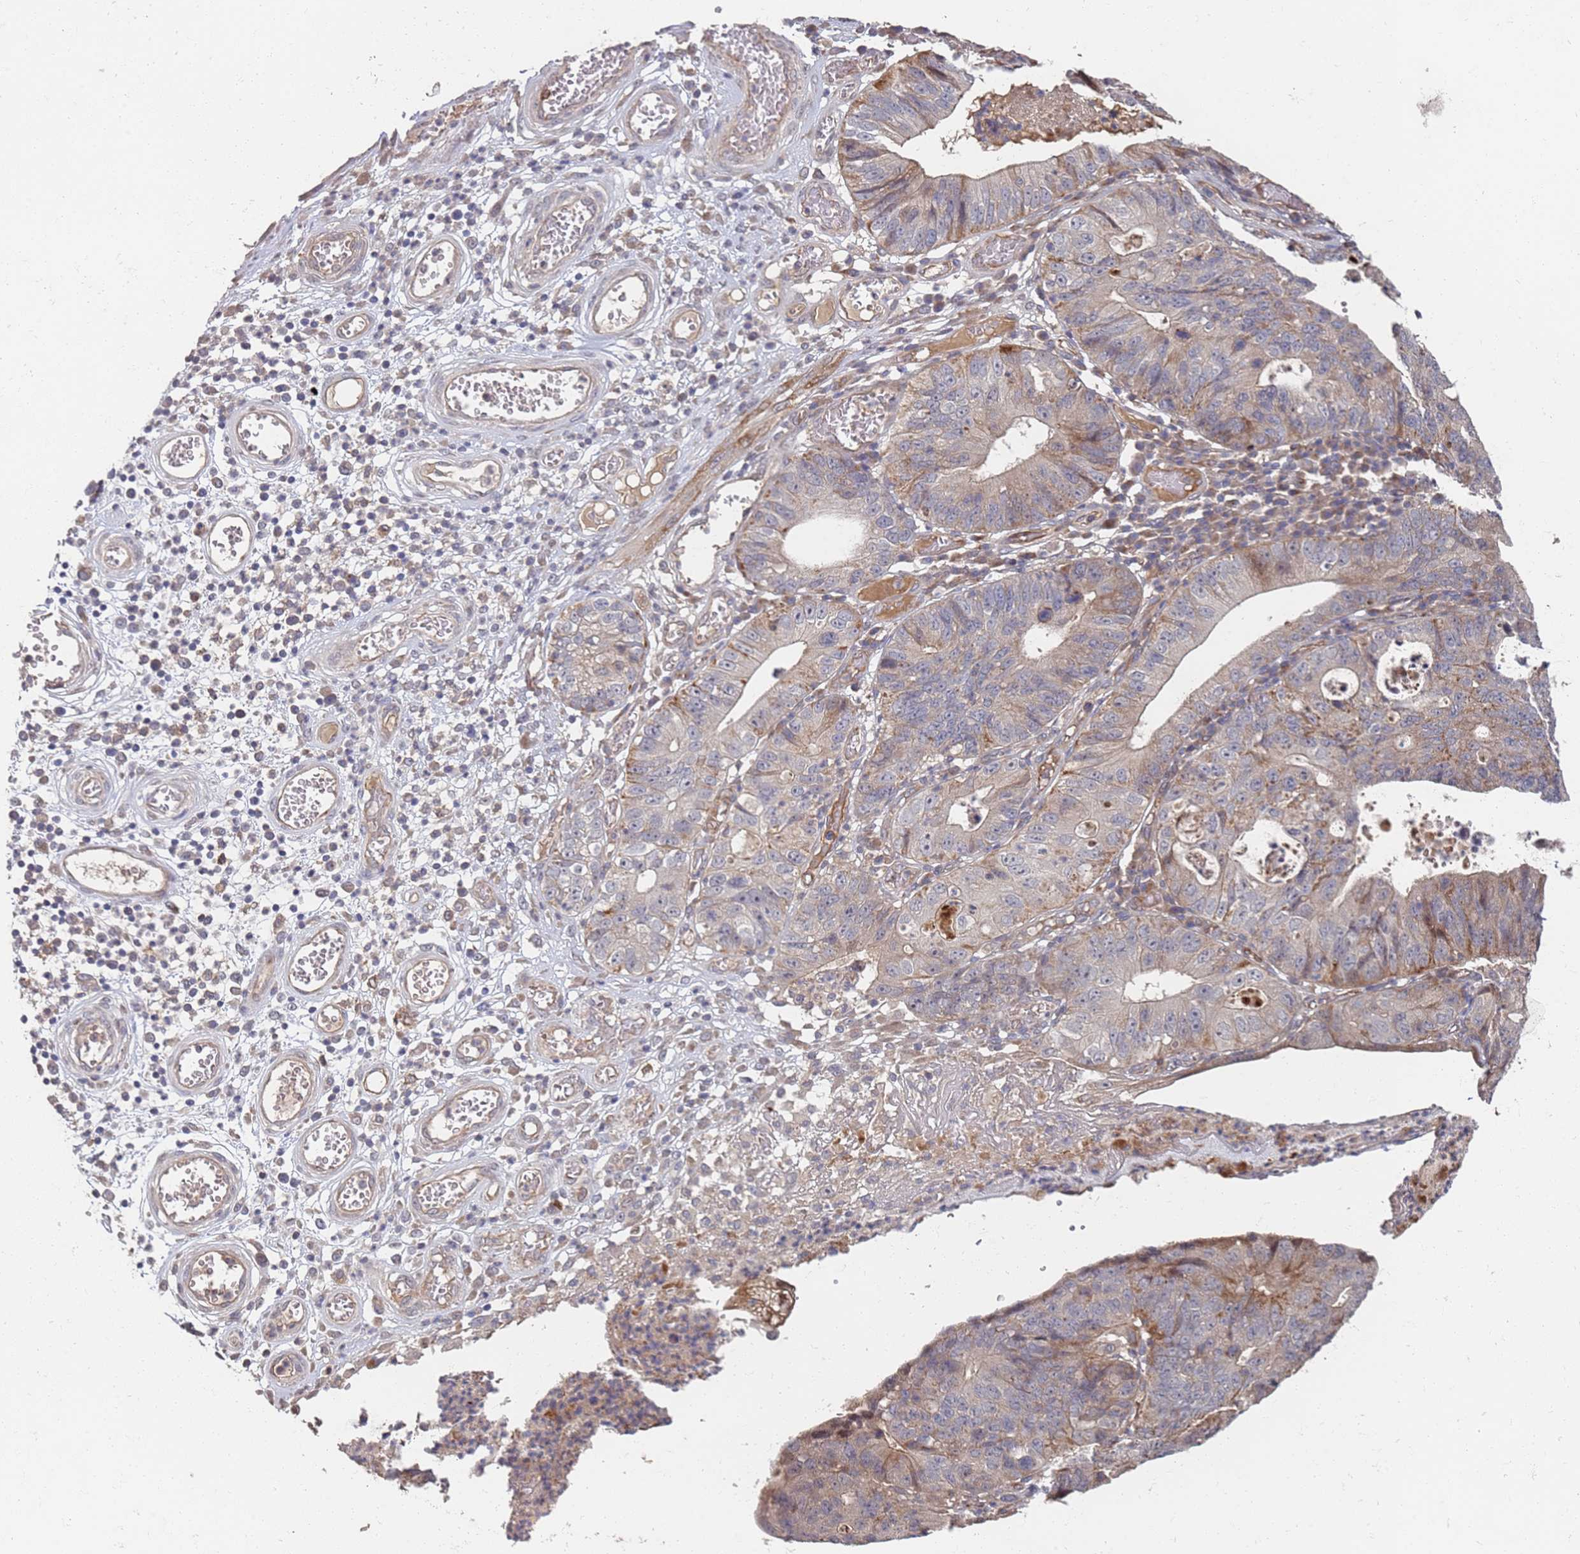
{"staining": {"intensity": "weak", "quantity": "25%-75%", "location": "cytoplasmic/membranous"}, "tissue": "stomach cancer", "cell_type": "Tumor cells", "image_type": "cancer", "snomed": [{"axis": "morphology", "description": "Adenocarcinoma, NOS"}, {"axis": "topography", "description": "Stomach"}], "caption": "A high-resolution photomicrograph shows IHC staining of stomach adenocarcinoma, which displays weak cytoplasmic/membranous positivity in about 25%-75% of tumor cells. The protein of interest is shown in brown color, while the nuclei are stained blue.", "gene": "ABCB6", "patient": {"sex": "male", "age": 59}}